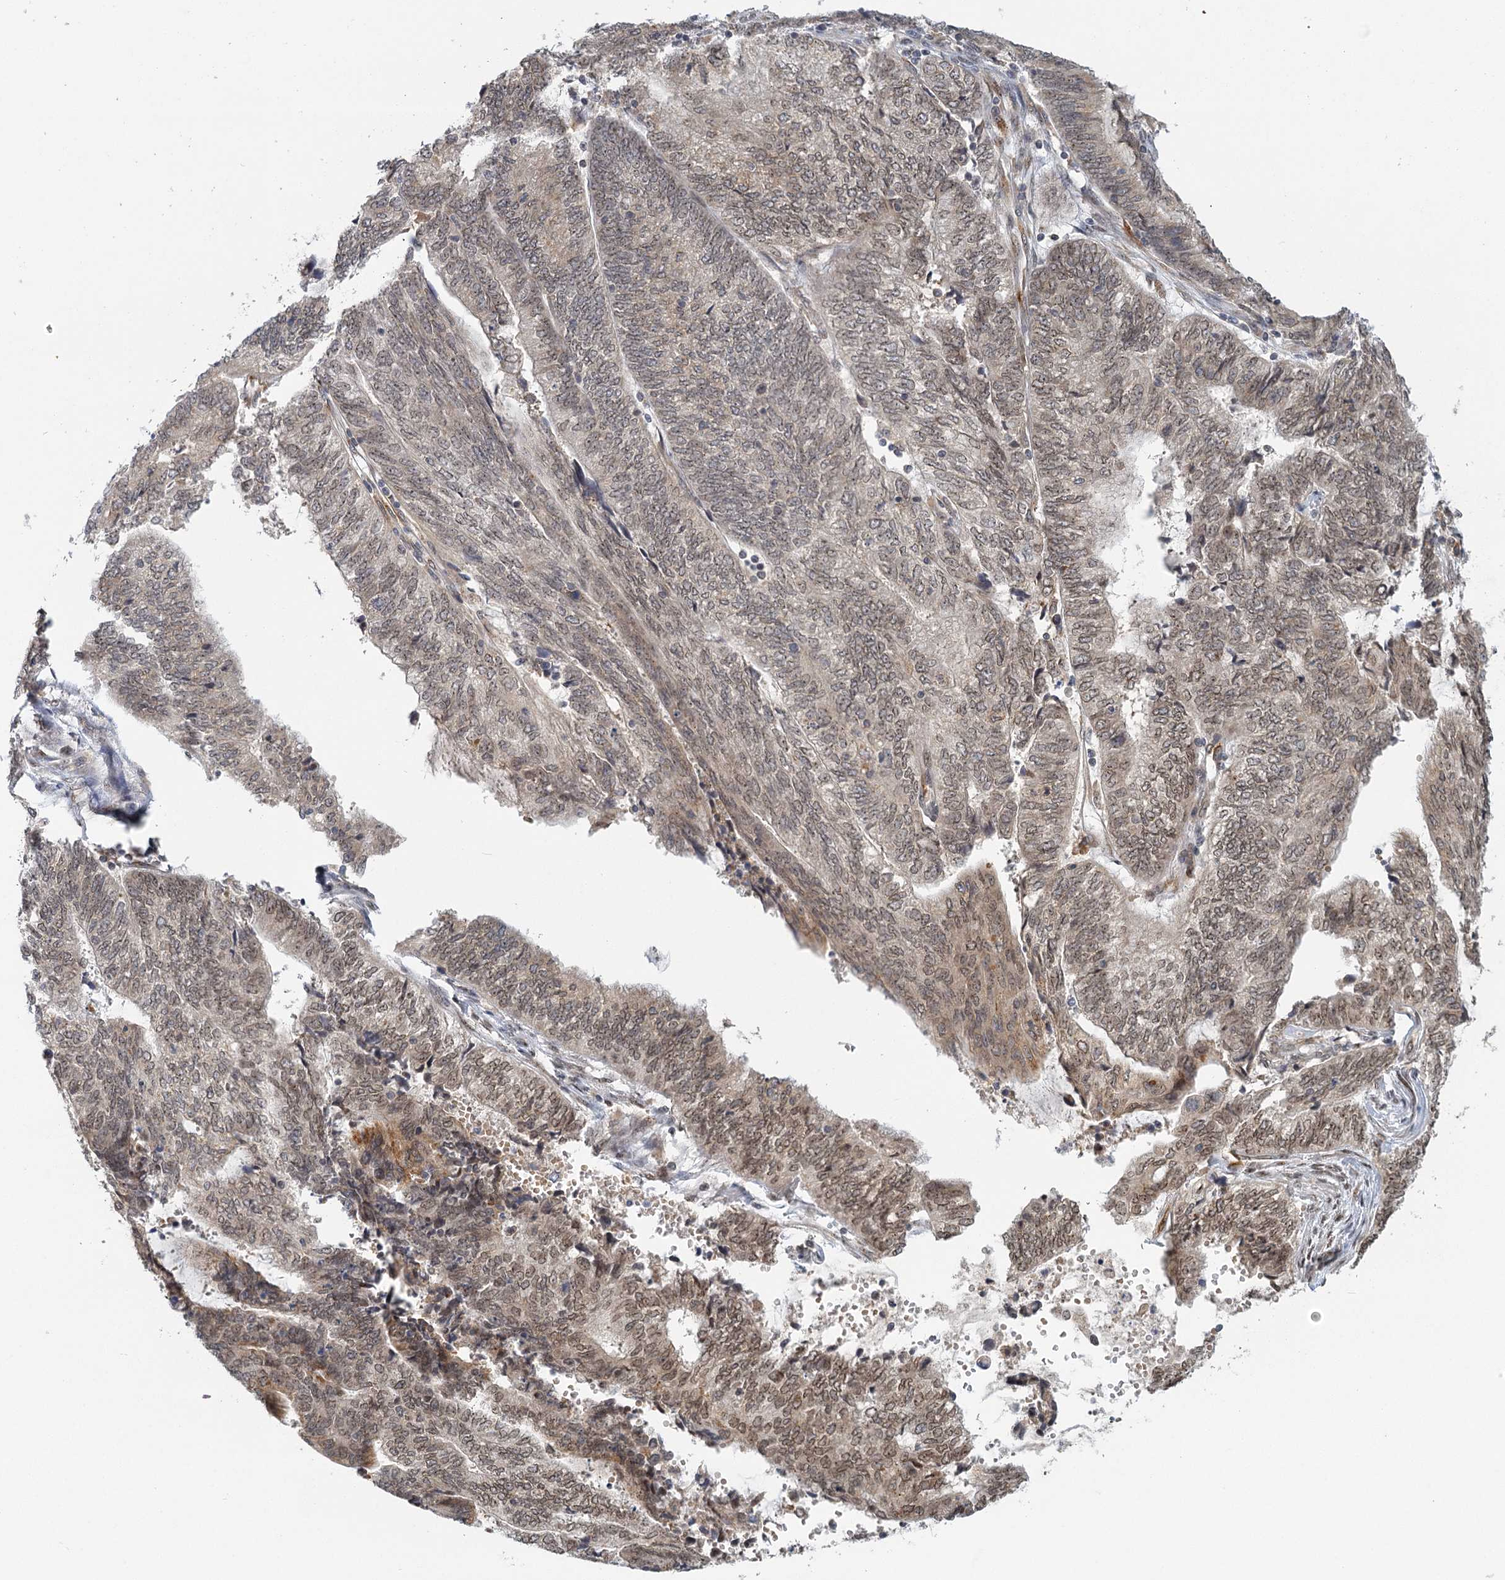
{"staining": {"intensity": "weak", "quantity": "<25%", "location": "nuclear"}, "tissue": "endometrial cancer", "cell_type": "Tumor cells", "image_type": "cancer", "snomed": [{"axis": "morphology", "description": "Adenocarcinoma, NOS"}, {"axis": "topography", "description": "Uterus"}, {"axis": "topography", "description": "Endometrium"}], "caption": "IHC of human endometrial cancer shows no staining in tumor cells.", "gene": "TREX1", "patient": {"sex": "female", "age": 70}}